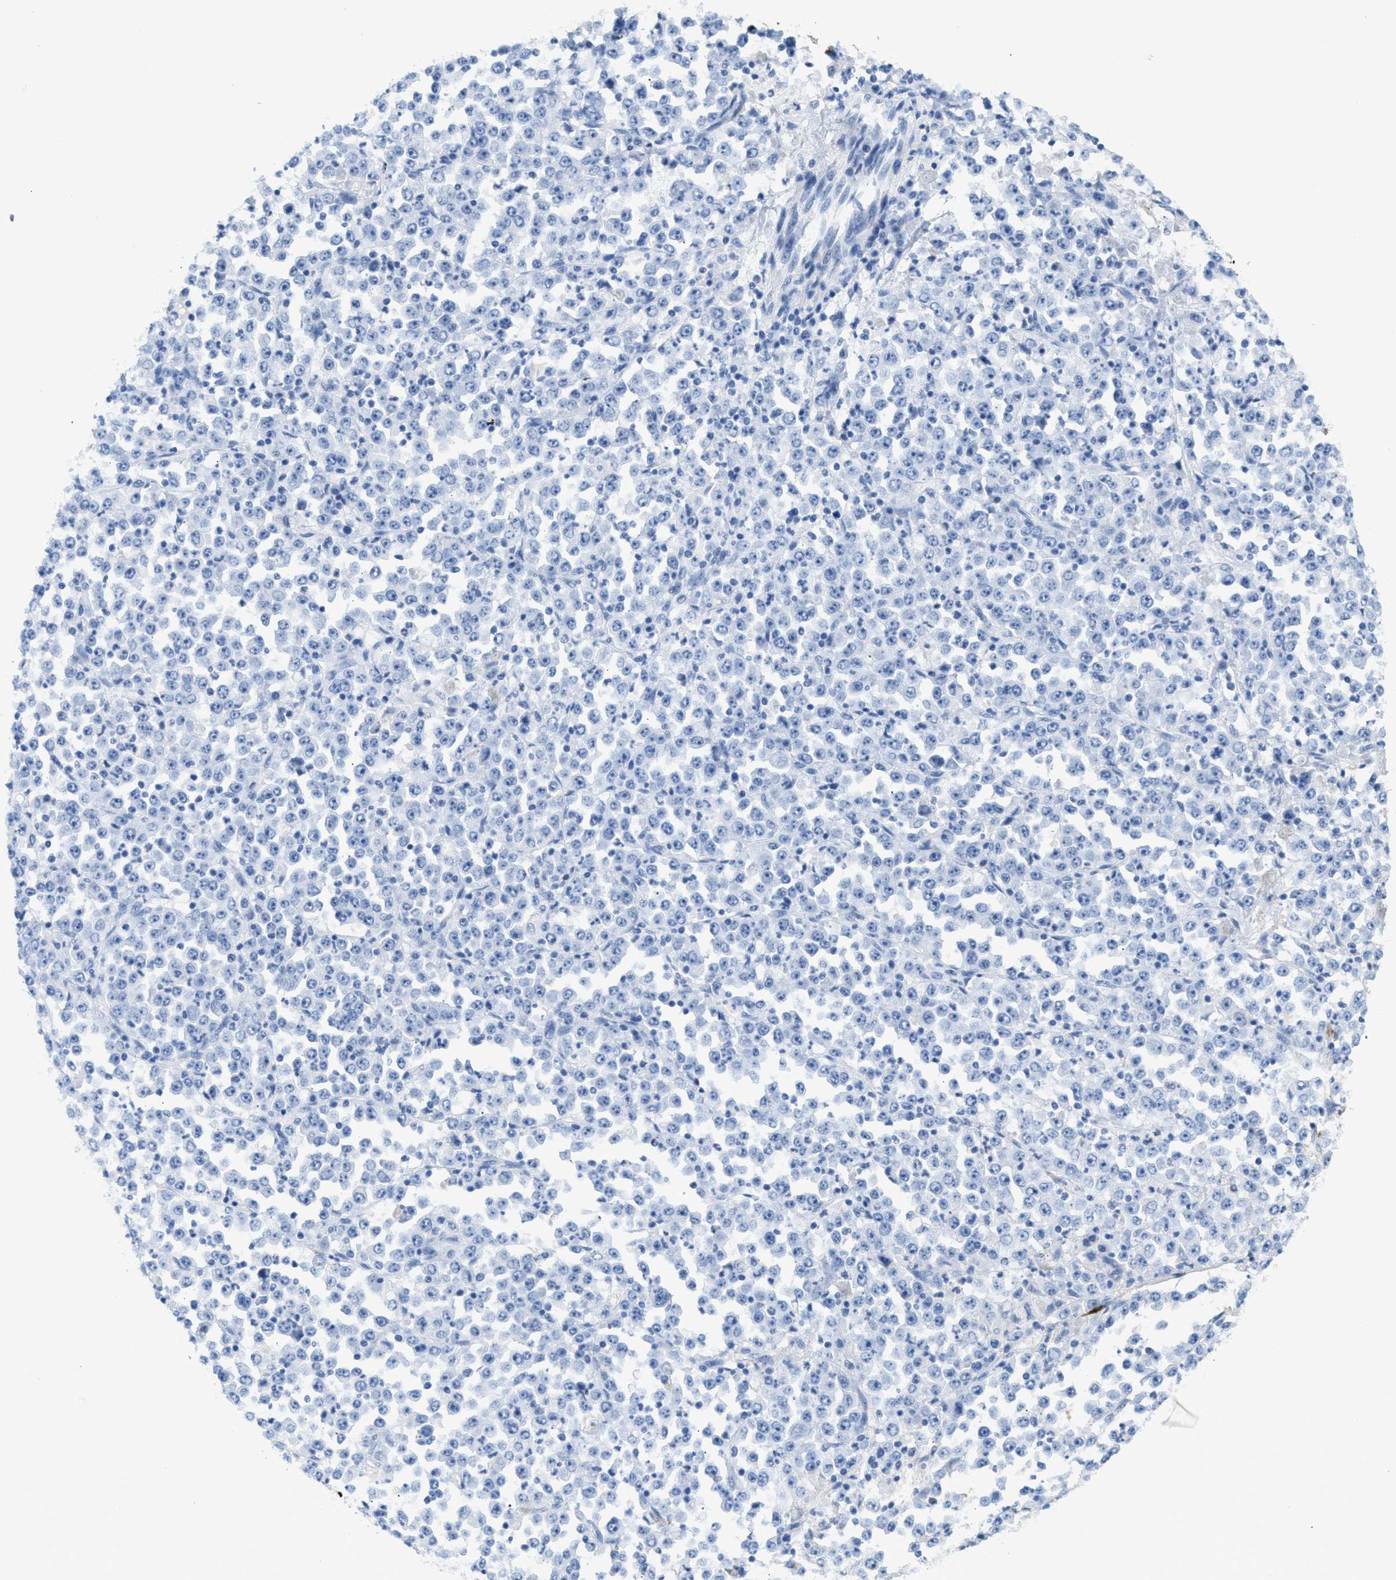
{"staining": {"intensity": "negative", "quantity": "none", "location": "none"}, "tissue": "stomach cancer", "cell_type": "Tumor cells", "image_type": "cancer", "snomed": [{"axis": "morphology", "description": "Normal tissue, NOS"}, {"axis": "morphology", "description": "Adenocarcinoma, NOS"}, {"axis": "topography", "description": "Stomach, upper"}, {"axis": "topography", "description": "Stomach"}], "caption": "The photomicrograph reveals no significant staining in tumor cells of stomach cancer (adenocarcinoma).", "gene": "TNR", "patient": {"sex": "male", "age": 59}}